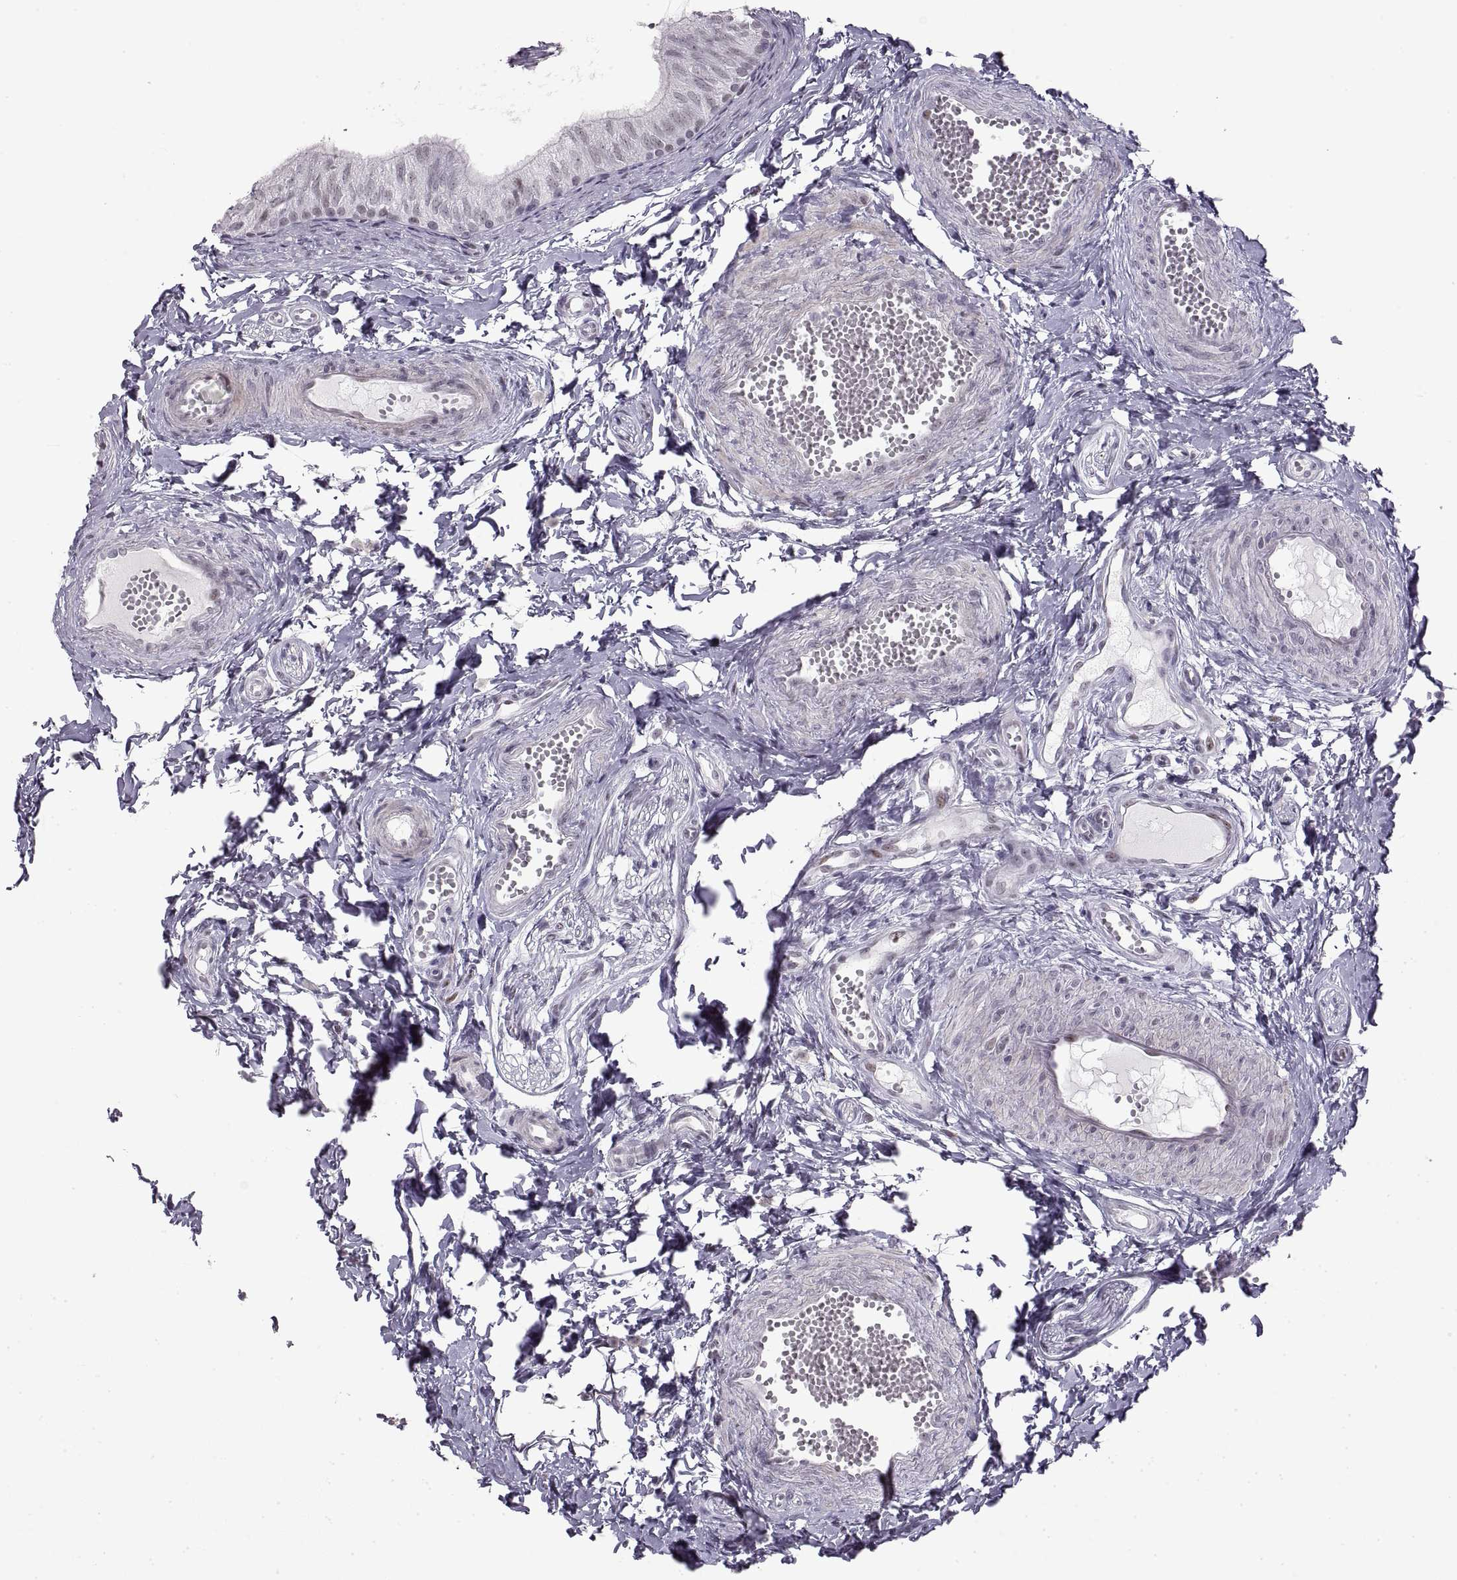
{"staining": {"intensity": "negative", "quantity": "none", "location": "none"}, "tissue": "epididymis", "cell_type": "Glandular cells", "image_type": "normal", "snomed": [{"axis": "morphology", "description": "Normal tissue, NOS"}, {"axis": "topography", "description": "Epididymis"}], "caption": "Glandular cells are negative for brown protein staining in benign epididymis. (Immunohistochemistry, brightfield microscopy, high magnification).", "gene": "NANOS3", "patient": {"sex": "male", "age": 22}}